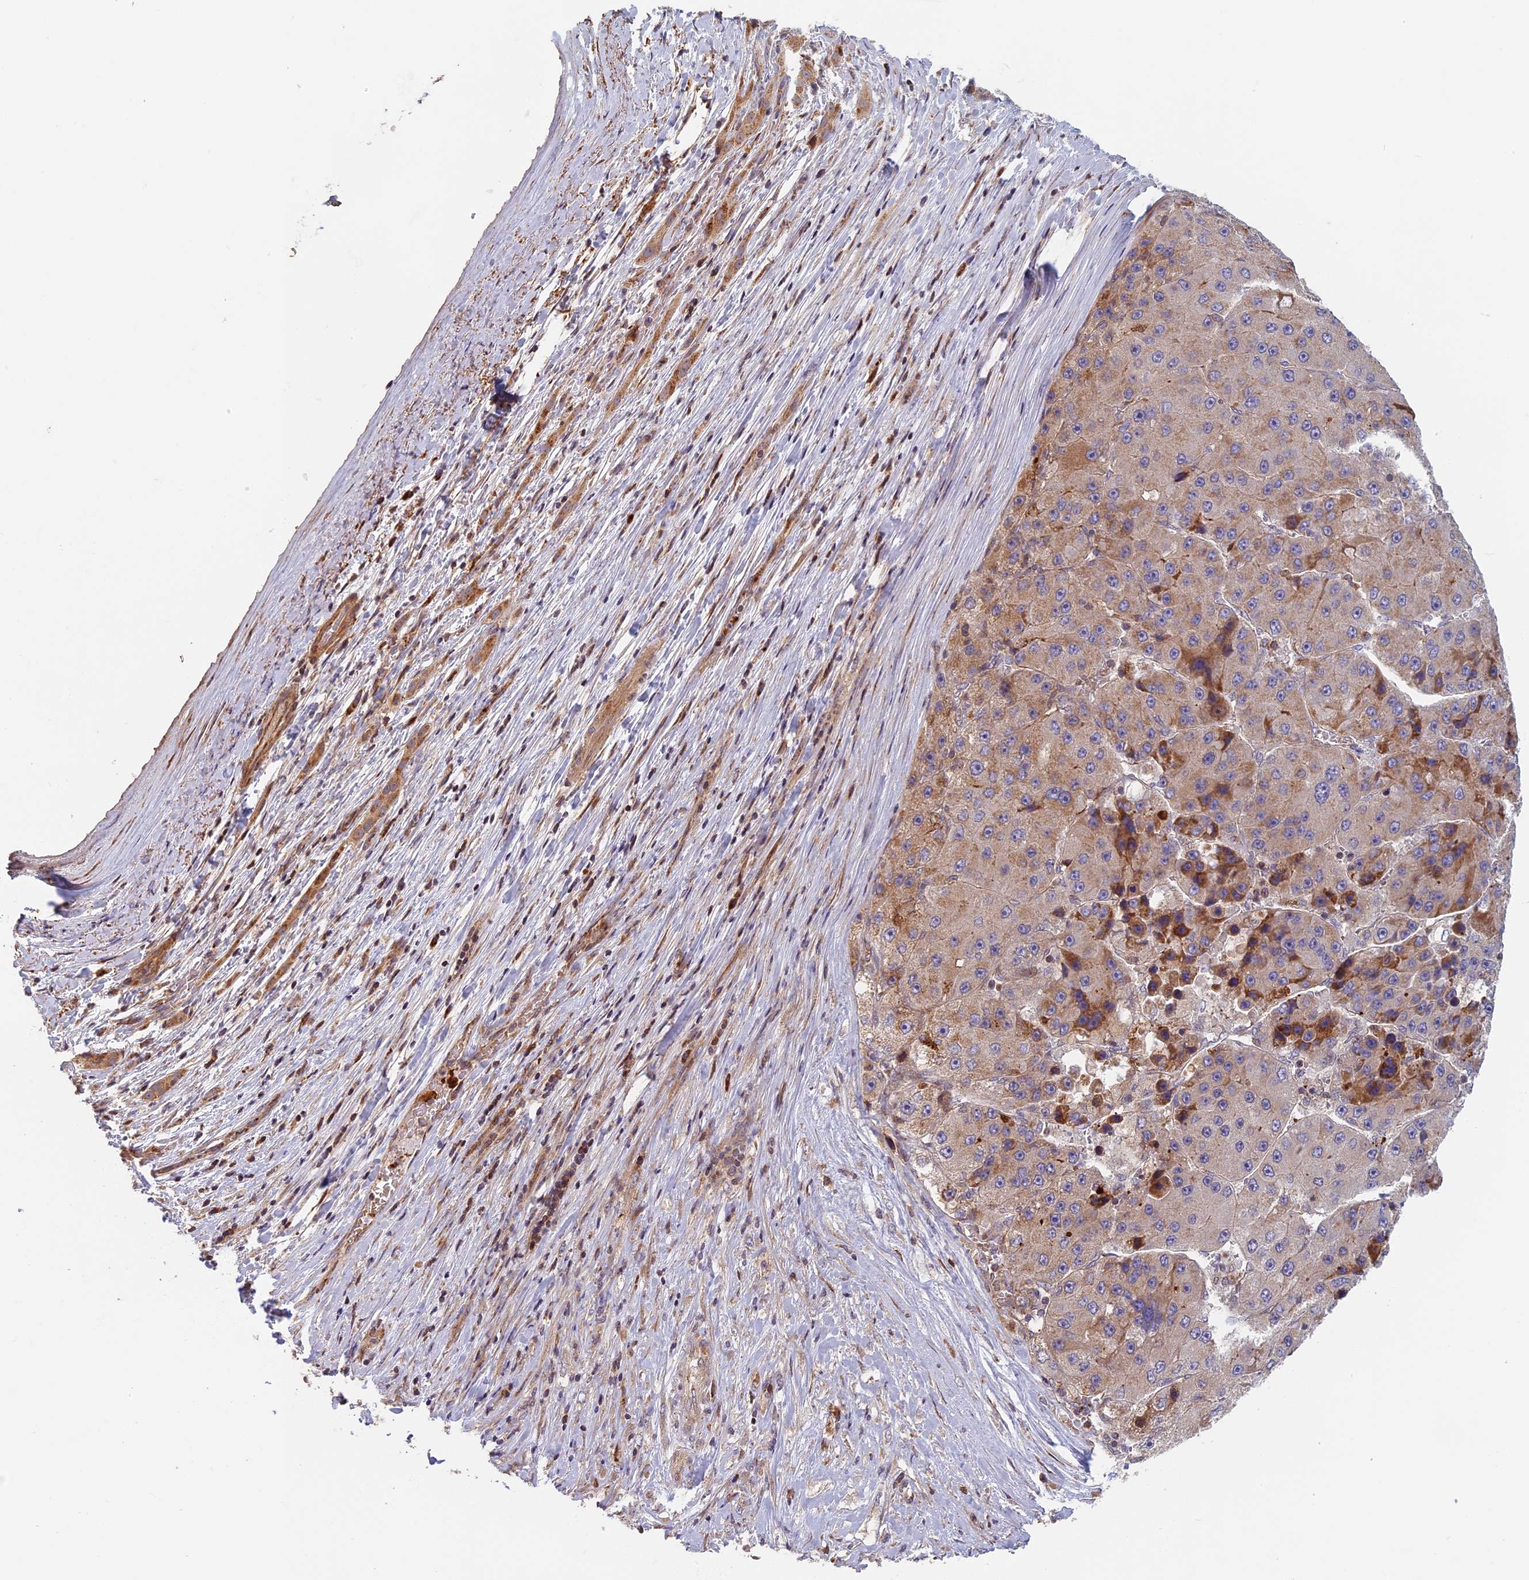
{"staining": {"intensity": "moderate", "quantity": "<25%", "location": "cytoplasmic/membranous"}, "tissue": "liver cancer", "cell_type": "Tumor cells", "image_type": "cancer", "snomed": [{"axis": "morphology", "description": "Carcinoma, Hepatocellular, NOS"}, {"axis": "topography", "description": "Liver"}], "caption": "Immunohistochemistry image of neoplastic tissue: liver cancer (hepatocellular carcinoma) stained using immunohistochemistry (IHC) shows low levels of moderate protein expression localized specifically in the cytoplasmic/membranous of tumor cells, appearing as a cytoplasmic/membranous brown color.", "gene": "EDAR", "patient": {"sex": "female", "age": 73}}